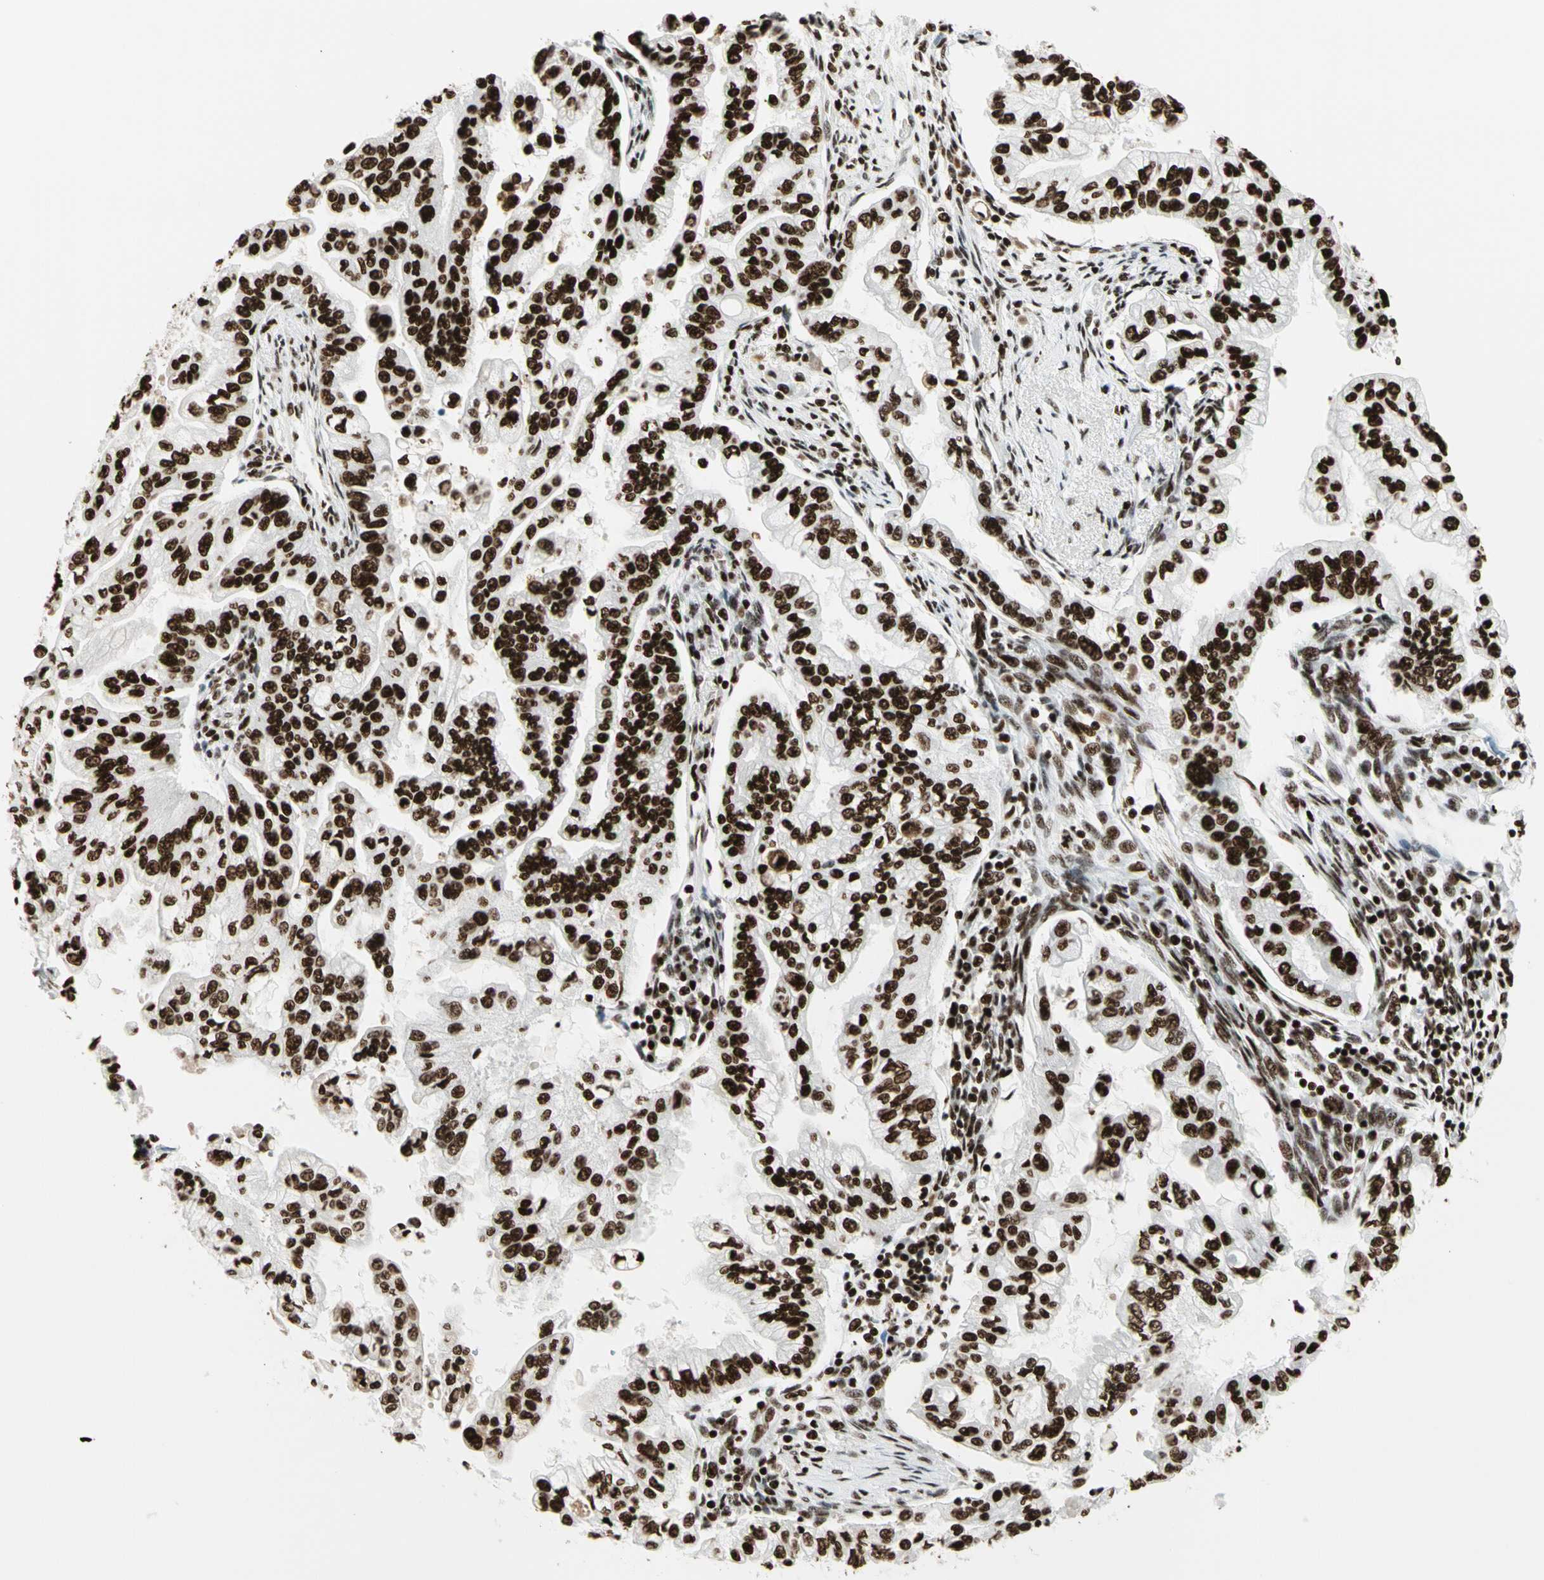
{"staining": {"intensity": "strong", "quantity": ">75%", "location": "nuclear"}, "tissue": "pancreatic cancer", "cell_type": "Tumor cells", "image_type": "cancer", "snomed": [{"axis": "morphology", "description": "Normal tissue, NOS"}, {"axis": "topography", "description": "Pancreas"}], "caption": "Immunohistochemistry of pancreatic cancer shows high levels of strong nuclear expression in about >75% of tumor cells.", "gene": "CCAR1", "patient": {"sex": "male", "age": 42}}